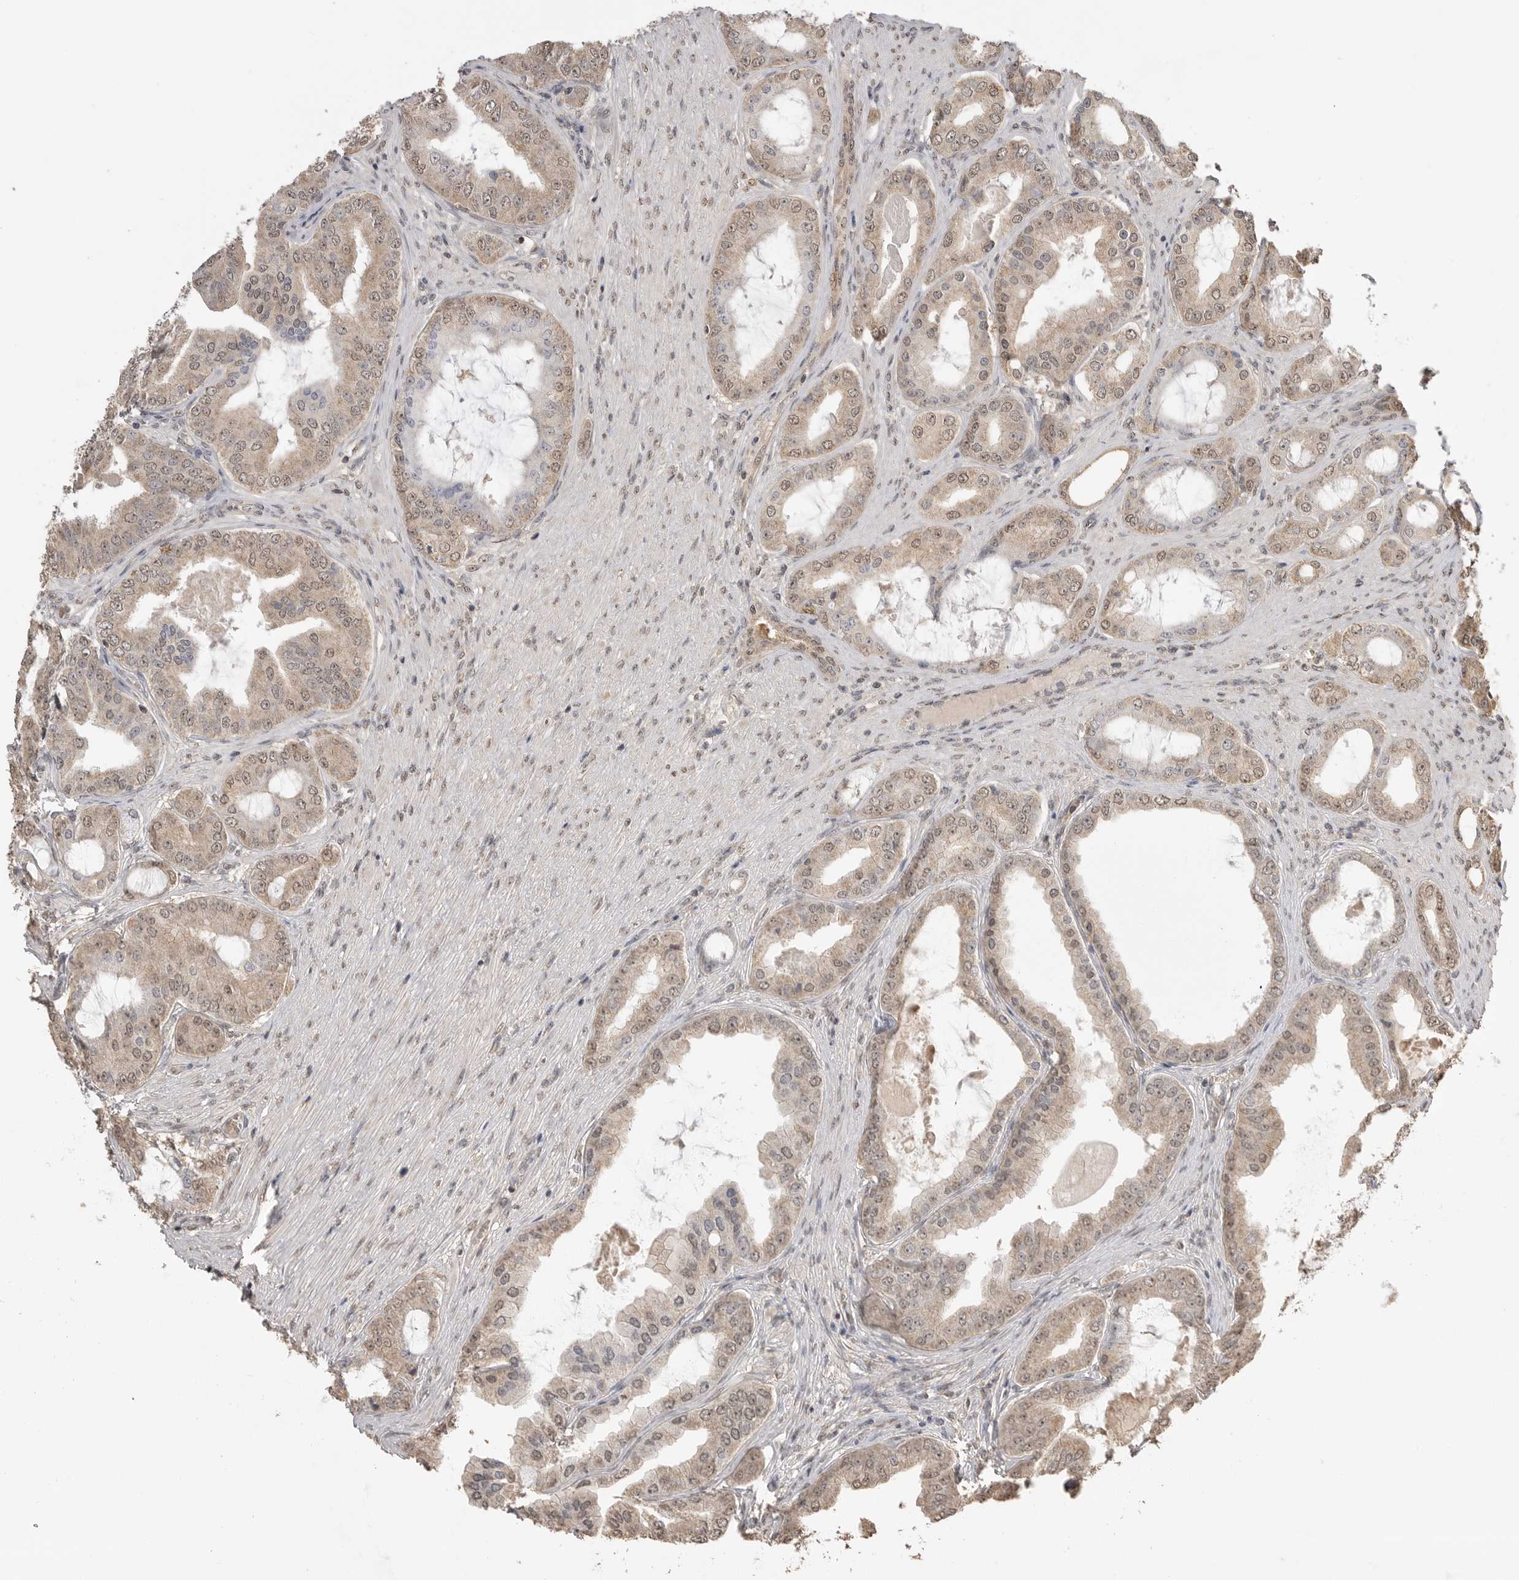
{"staining": {"intensity": "weak", "quantity": ">75%", "location": "cytoplasmic/membranous,nuclear"}, "tissue": "prostate cancer", "cell_type": "Tumor cells", "image_type": "cancer", "snomed": [{"axis": "morphology", "description": "Adenocarcinoma, High grade"}, {"axis": "topography", "description": "Prostate"}], "caption": "Human prostate high-grade adenocarcinoma stained for a protein (brown) shows weak cytoplasmic/membranous and nuclear positive positivity in about >75% of tumor cells.", "gene": "ASPSCR1", "patient": {"sex": "male", "age": 60}}